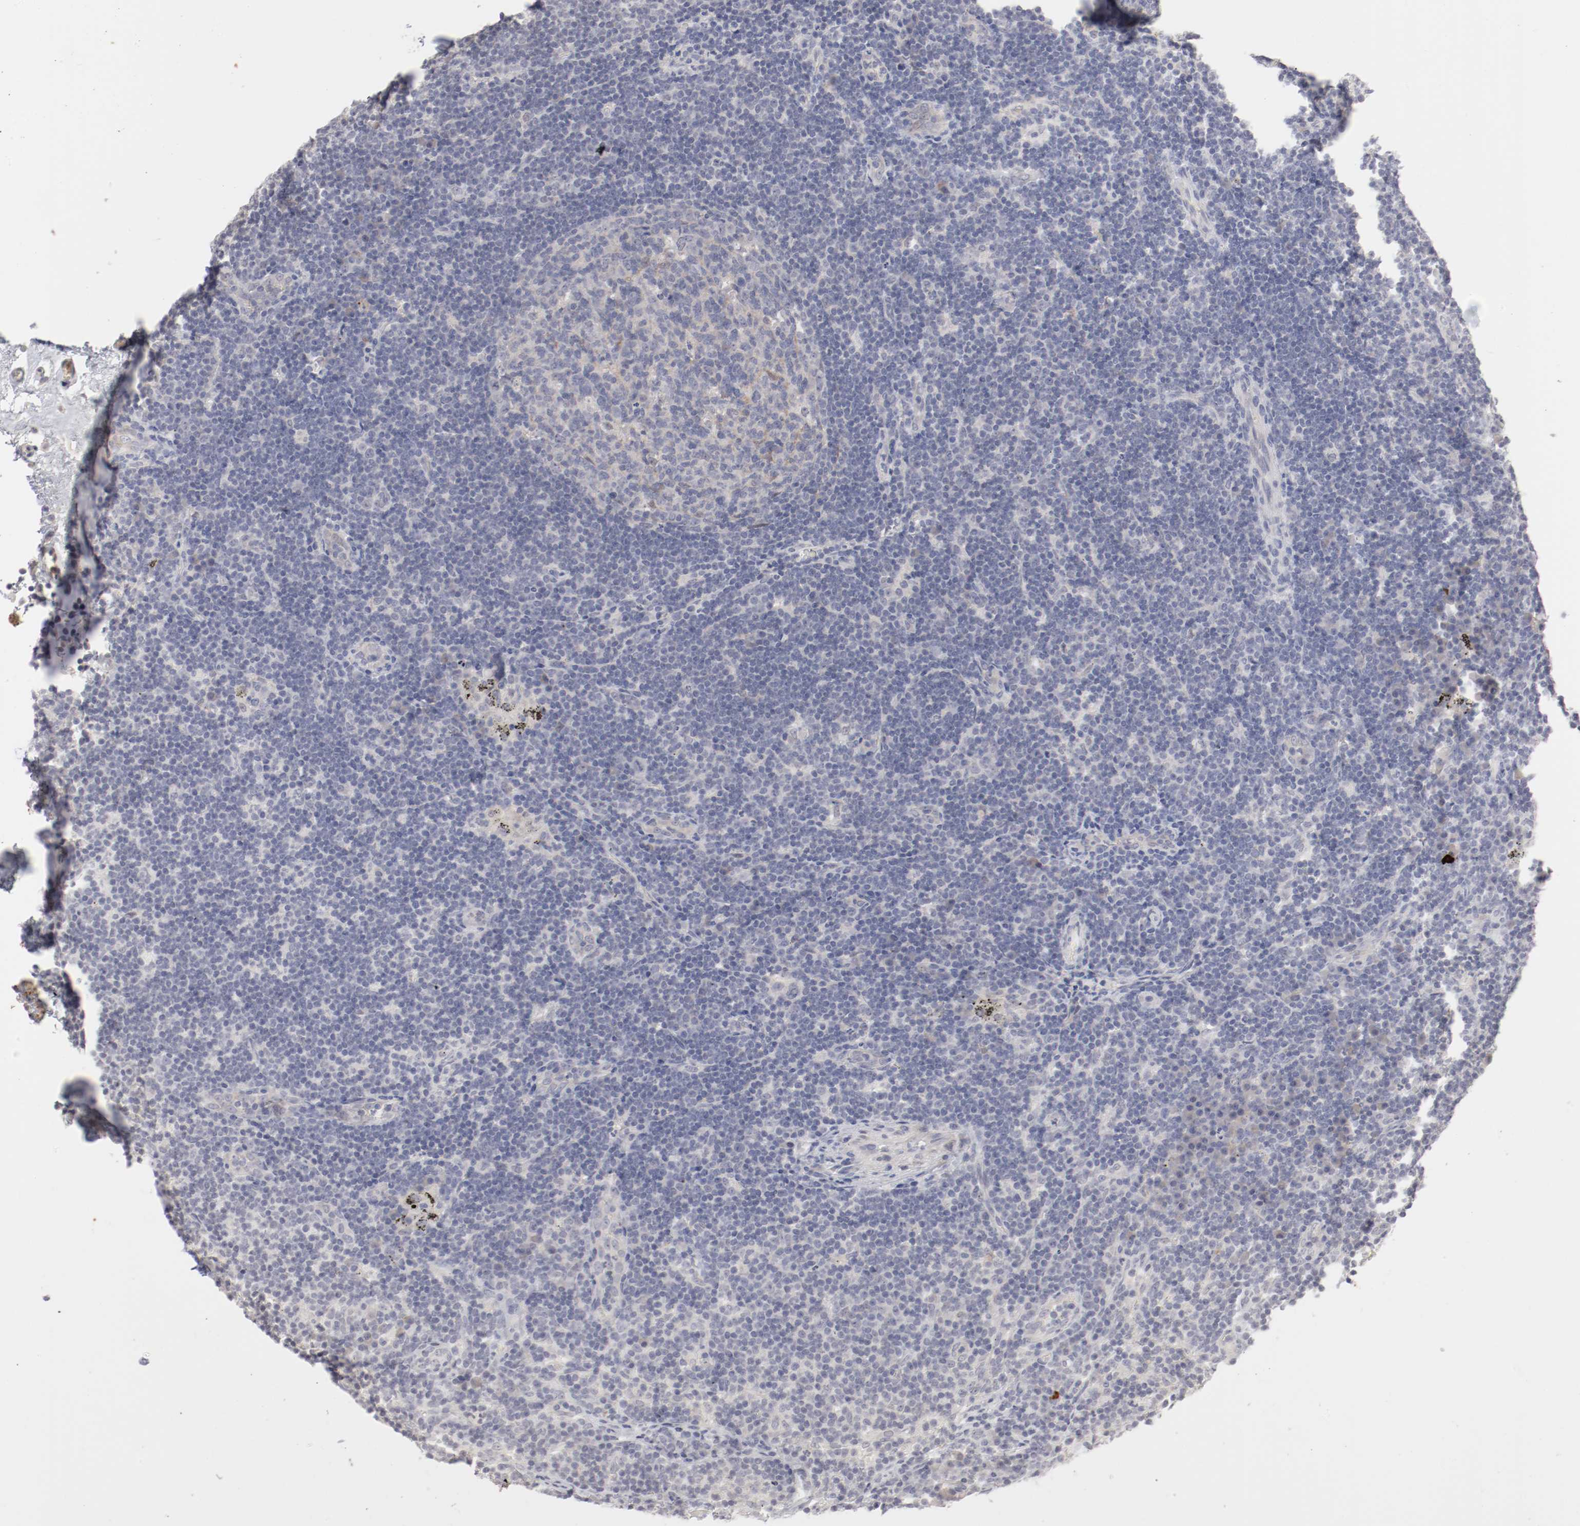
{"staining": {"intensity": "negative", "quantity": "none", "location": "none"}, "tissue": "lymph node", "cell_type": "Germinal center cells", "image_type": "normal", "snomed": [{"axis": "morphology", "description": "Normal tissue, NOS"}, {"axis": "morphology", "description": "Squamous cell carcinoma, metastatic, NOS"}, {"axis": "topography", "description": "Lymph node"}], "caption": "This micrograph is of benign lymph node stained with immunohistochemistry to label a protein in brown with the nuclei are counter-stained blue. There is no staining in germinal center cells.", "gene": "SH3BGR", "patient": {"sex": "female", "age": 53}}